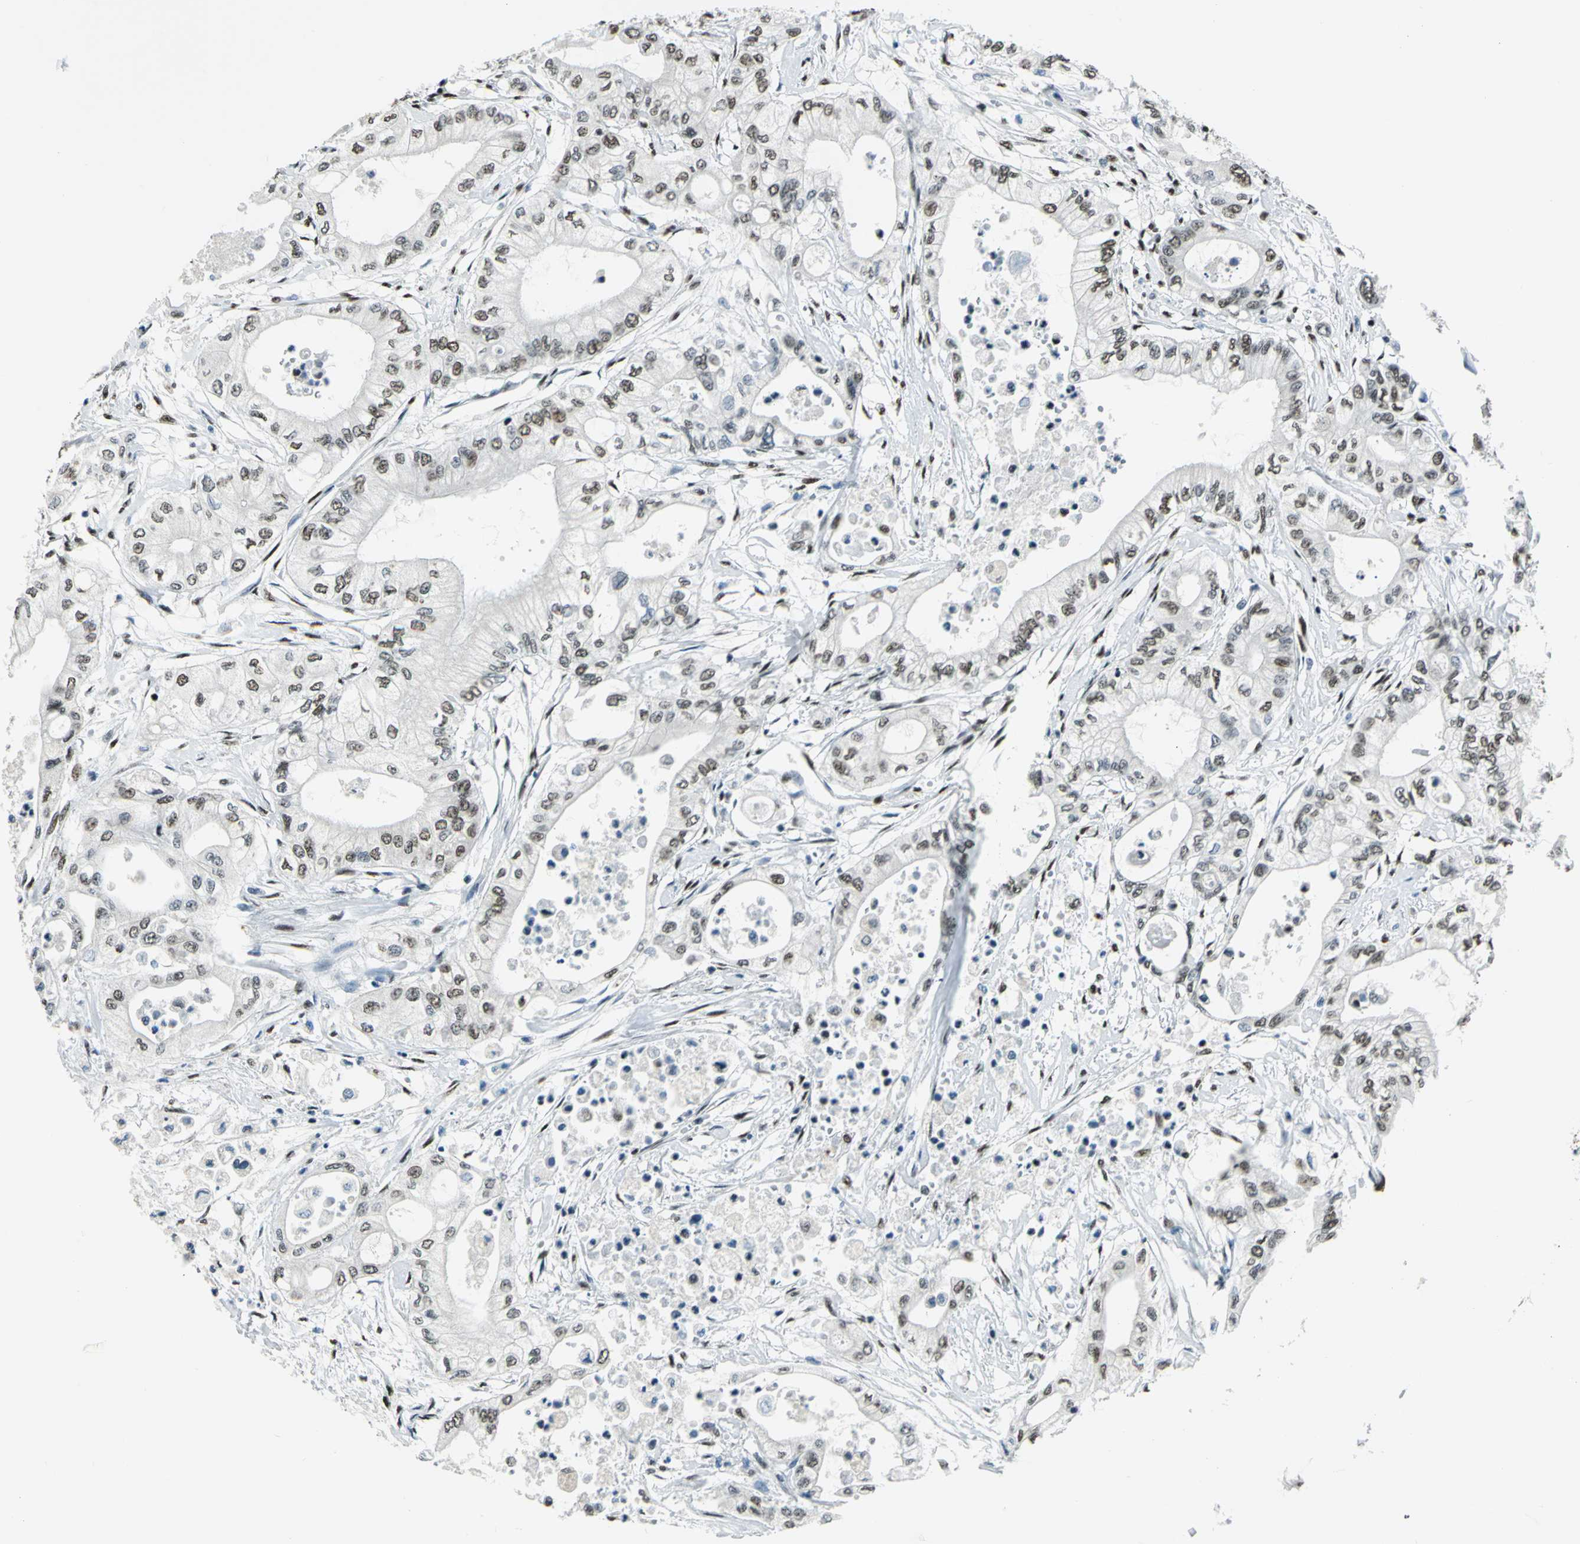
{"staining": {"intensity": "strong", "quantity": ">75%", "location": "nuclear"}, "tissue": "pancreatic cancer", "cell_type": "Tumor cells", "image_type": "cancer", "snomed": [{"axis": "morphology", "description": "Adenocarcinoma, NOS"}, {"axis": "topography", "description": "Pancreas"}], "caption": "Adenocarcinoma (pancreatic) stained for a protein (brown) exhibits strong nuclear positive expression in about >75% of tumor cells.", "gene": "KAT6B", "patient": {"sex": "male", "age": 79}}